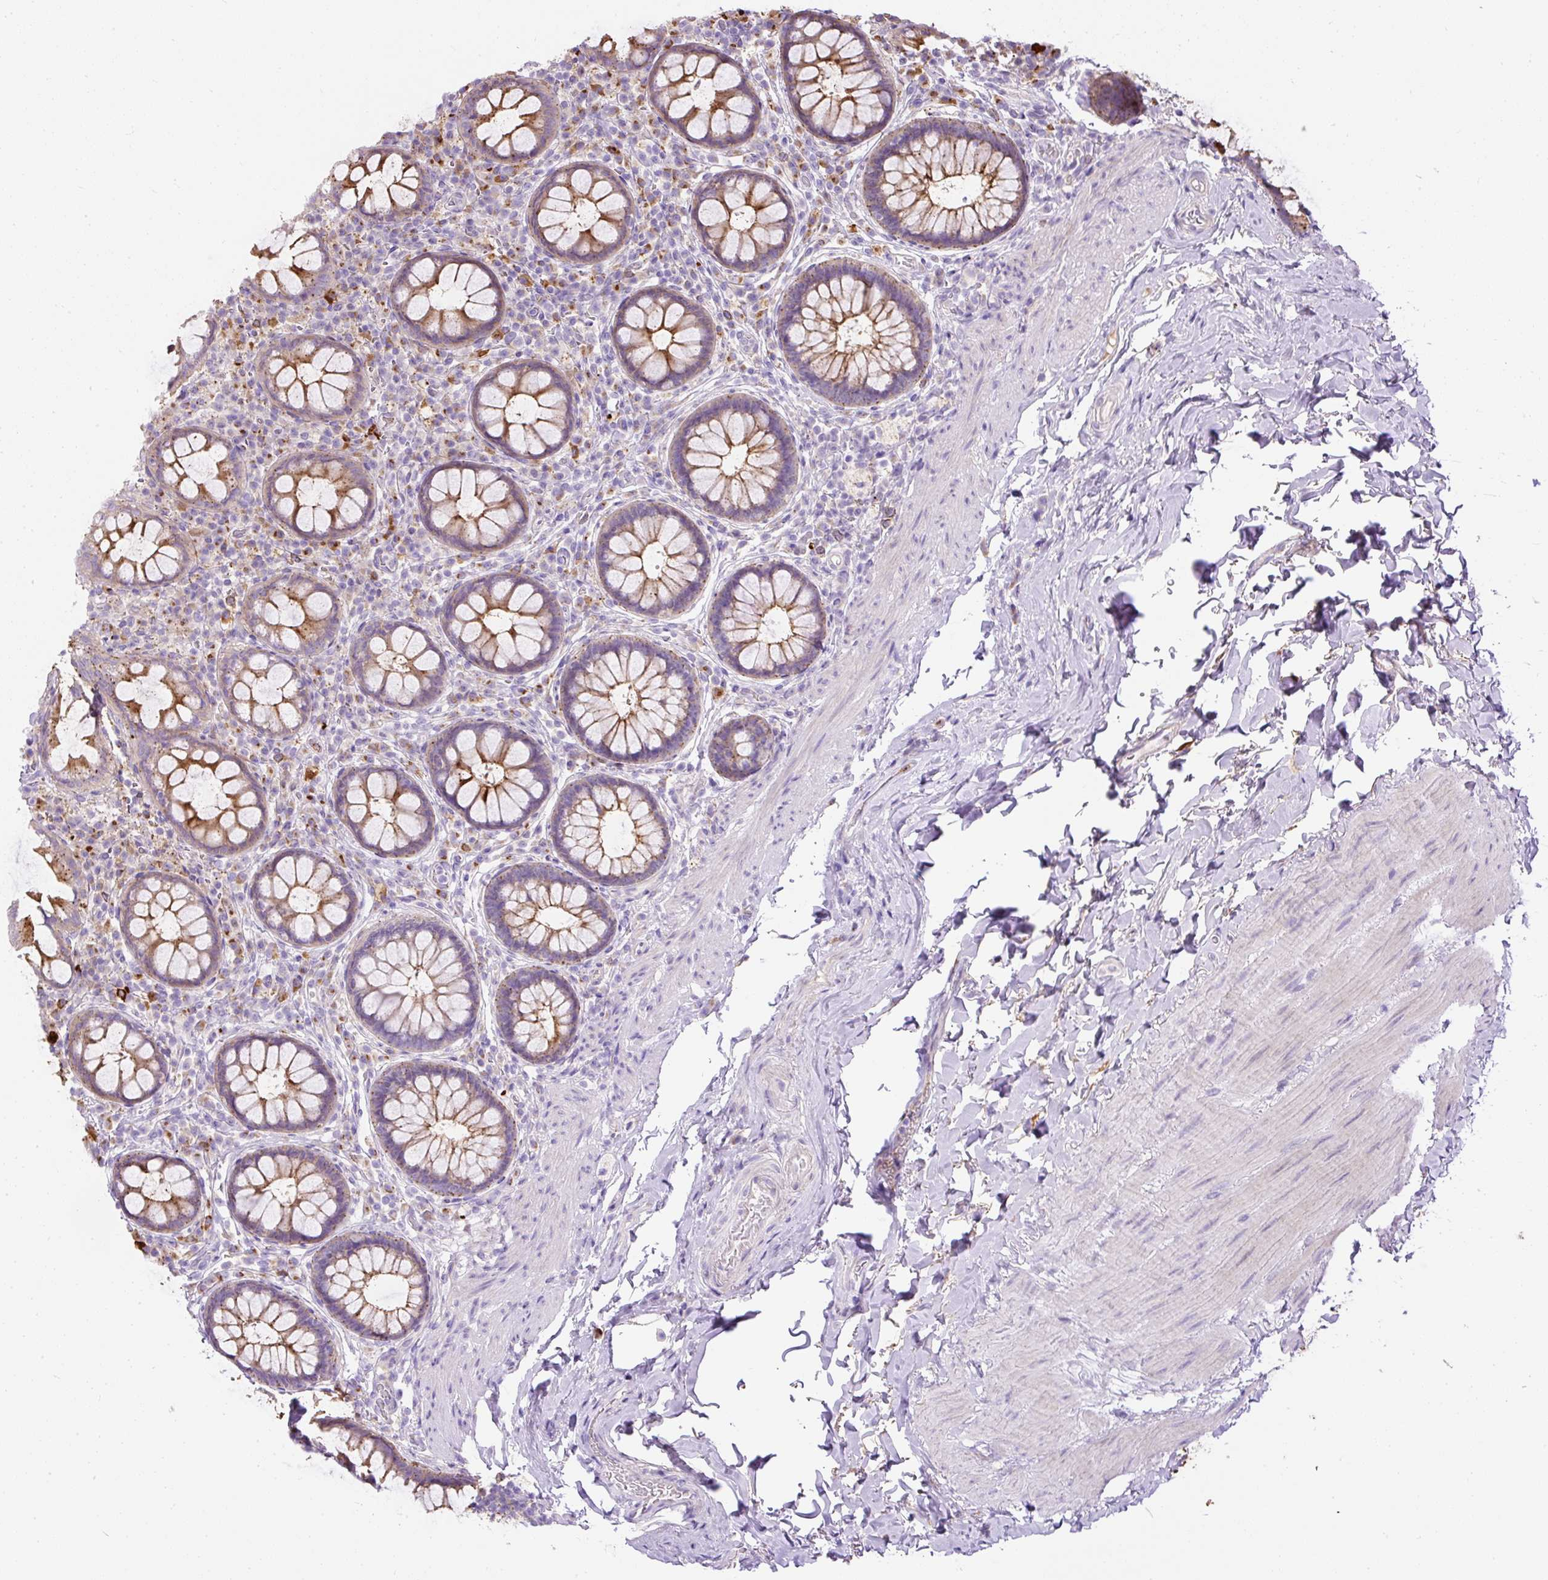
{"staining": {"intensity": "moderate", "quantity": ">75%", "location": "cytoplasmic/membranous"}, "tissue": "rectum", "cell_type": "Glandular cells", "image_type": "normal", "snomed": [{"axis": "morphology", "description": "Normal tissue, NOS"}, {"axis": "topography", "description": "Rectum"}], "caption": "A micrograph of human rectum stained for a protein displays moderate cytoplasmic/membranous brown staining in glandular cells. (DAB (3,3'-diaminobenzidine) IHC with brightfield microscopy, high magnification).", "gene": "CFAP47", "patient": {"sex": "female", "age": 69}}